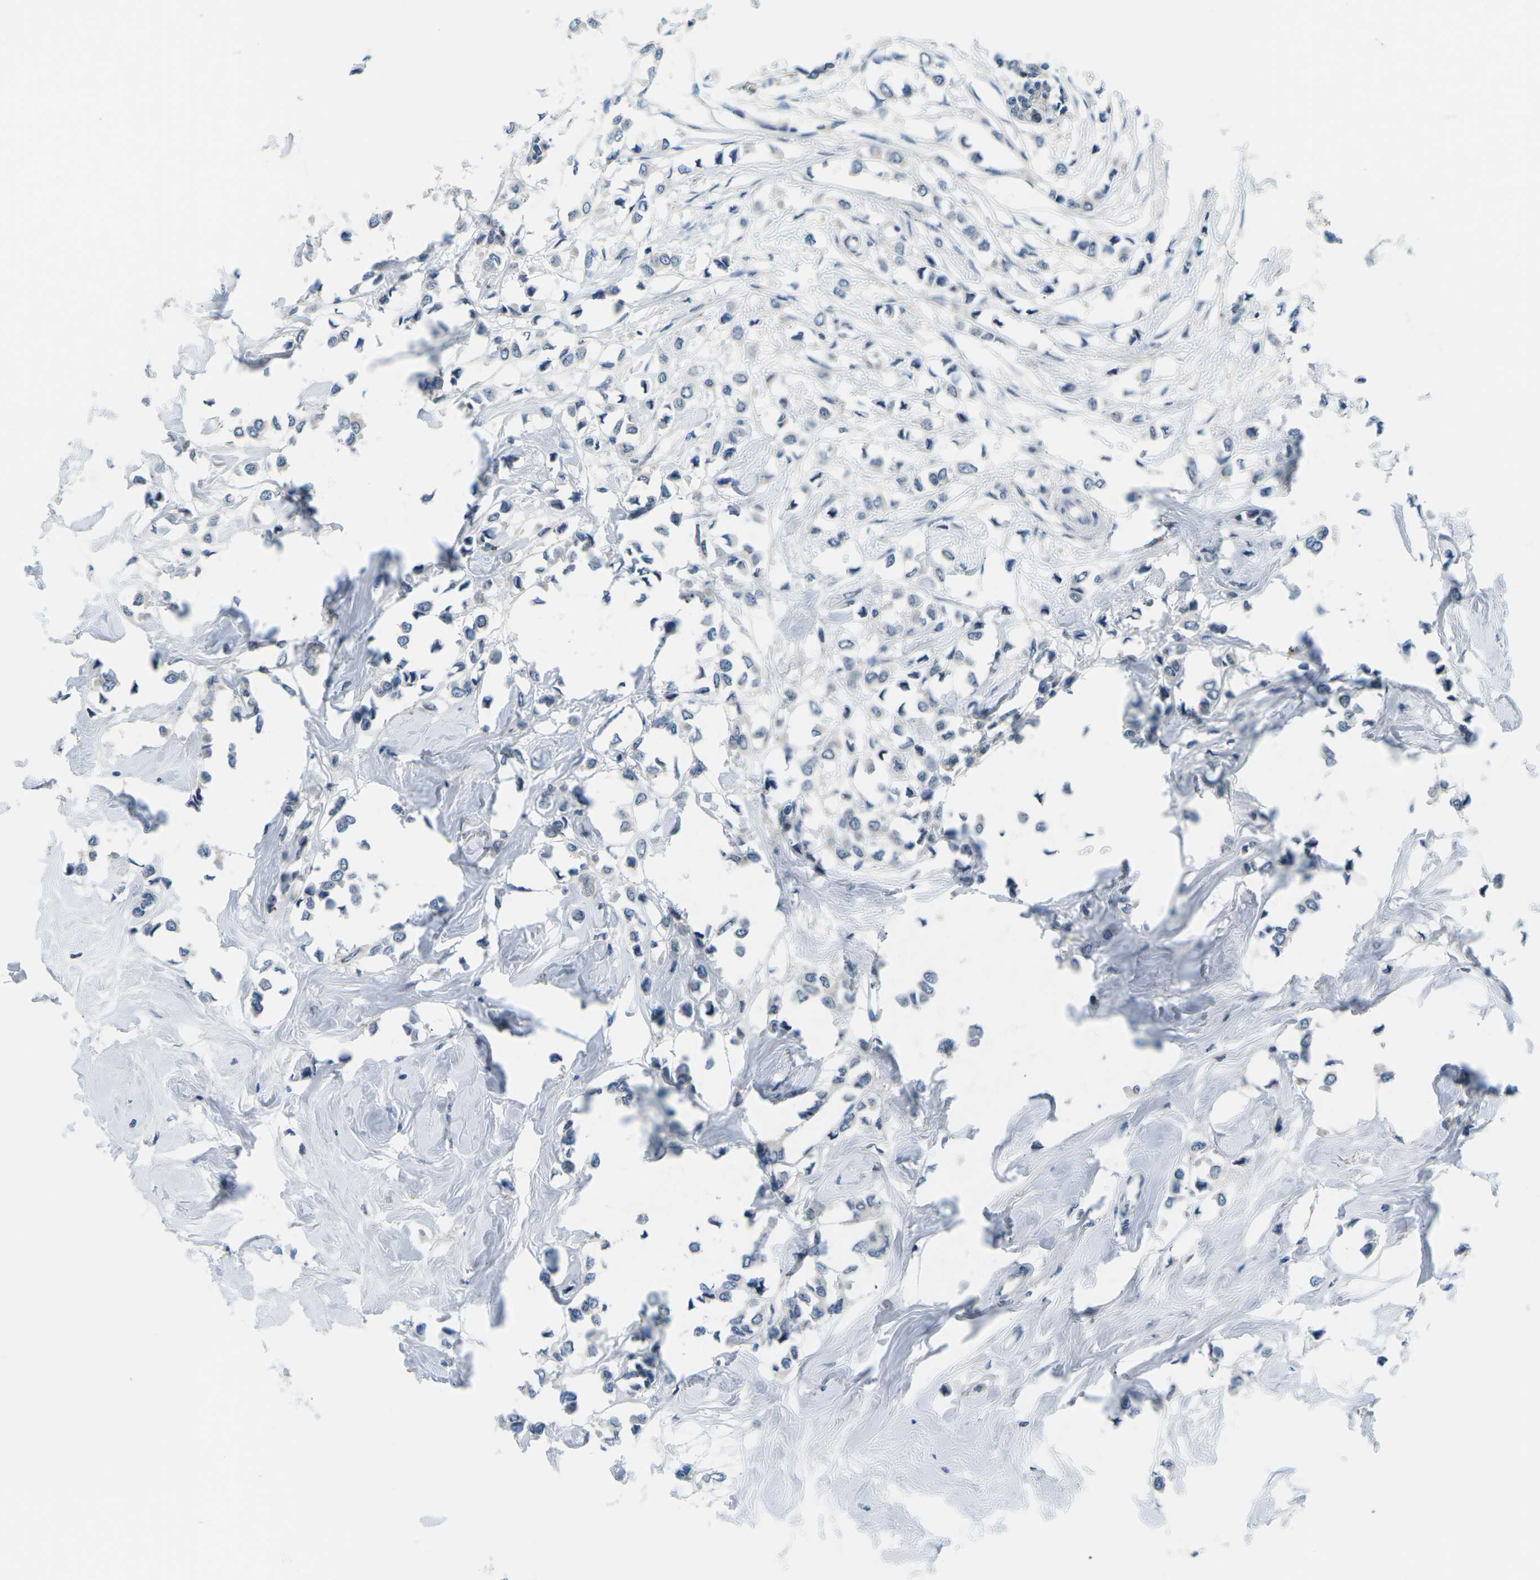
{"staining": {"intensity": "negative", "quantity": "none", "location": "none"}, "tissue": "breast cancer", "cell_type": "Tumor cells", "image_type": "cancer", "snomed": [{"axis": "morphology", "description": "Lobular carcinoma"}, {"axis": "topography", "description": "Breast"}], "caption": "IHC of human lobular carcinoma (breast) displays no staining in tumor cells.", "gene": "CTNND1", "patient": {"sex": "female", "age": 51}}